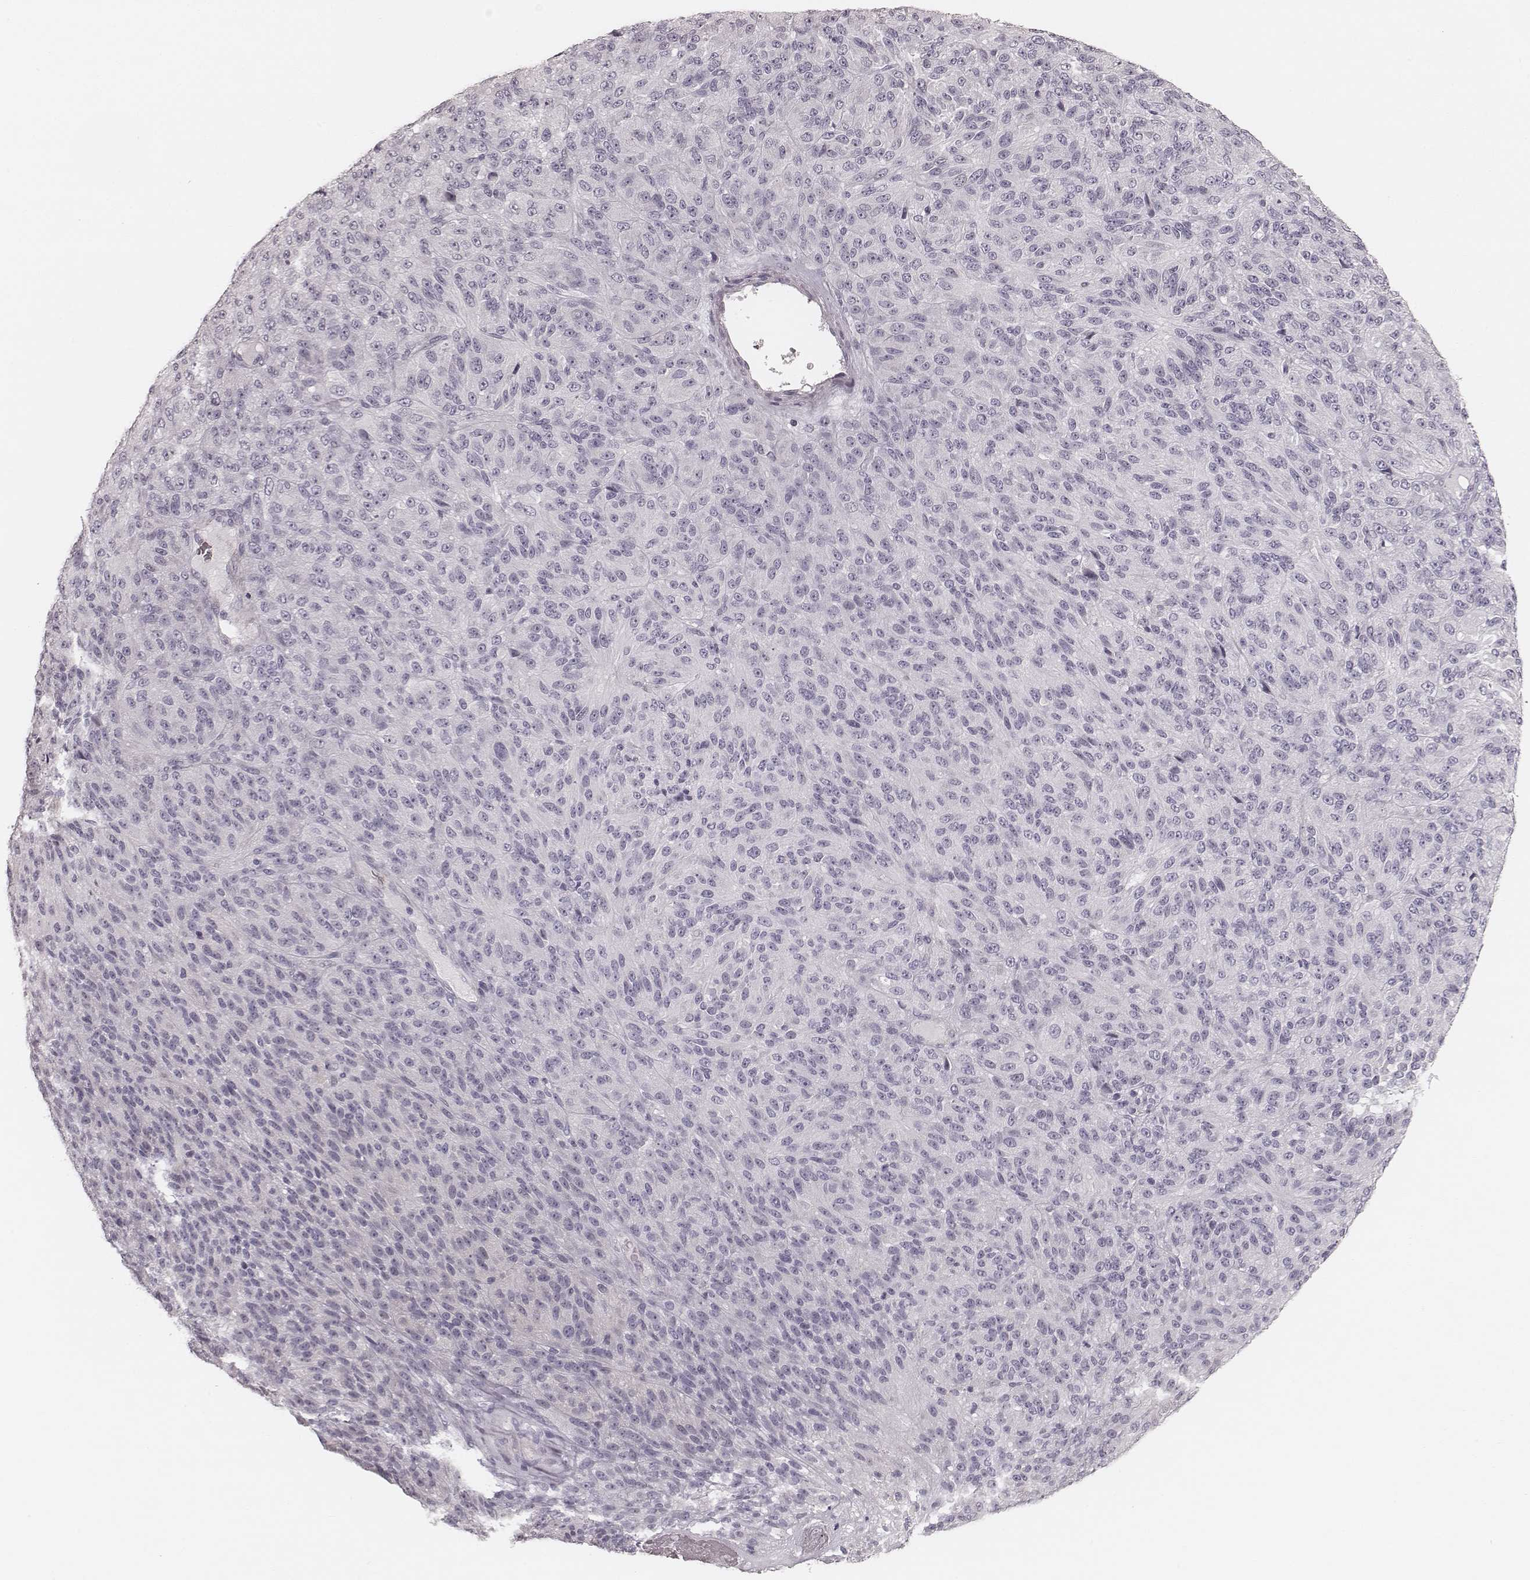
{"staining": {"intensity": "negative", "quantity": "none", "location": "none"}, "tissue": "melanoma", "cell_type": "Tumor cells", "image_type": "cancer", "snomed": [{"axis": "morphology", "description": "Malignant melanoma, Metastatic site"}, {"axis": "topography", "description": "Brain"}], "caption": "Protein analysis of malignant melanoma (metastatic site) displays no significant staining in tumor cells.", "gene": "SPATA24", "patient": {"sex": "female", "age": 56}}